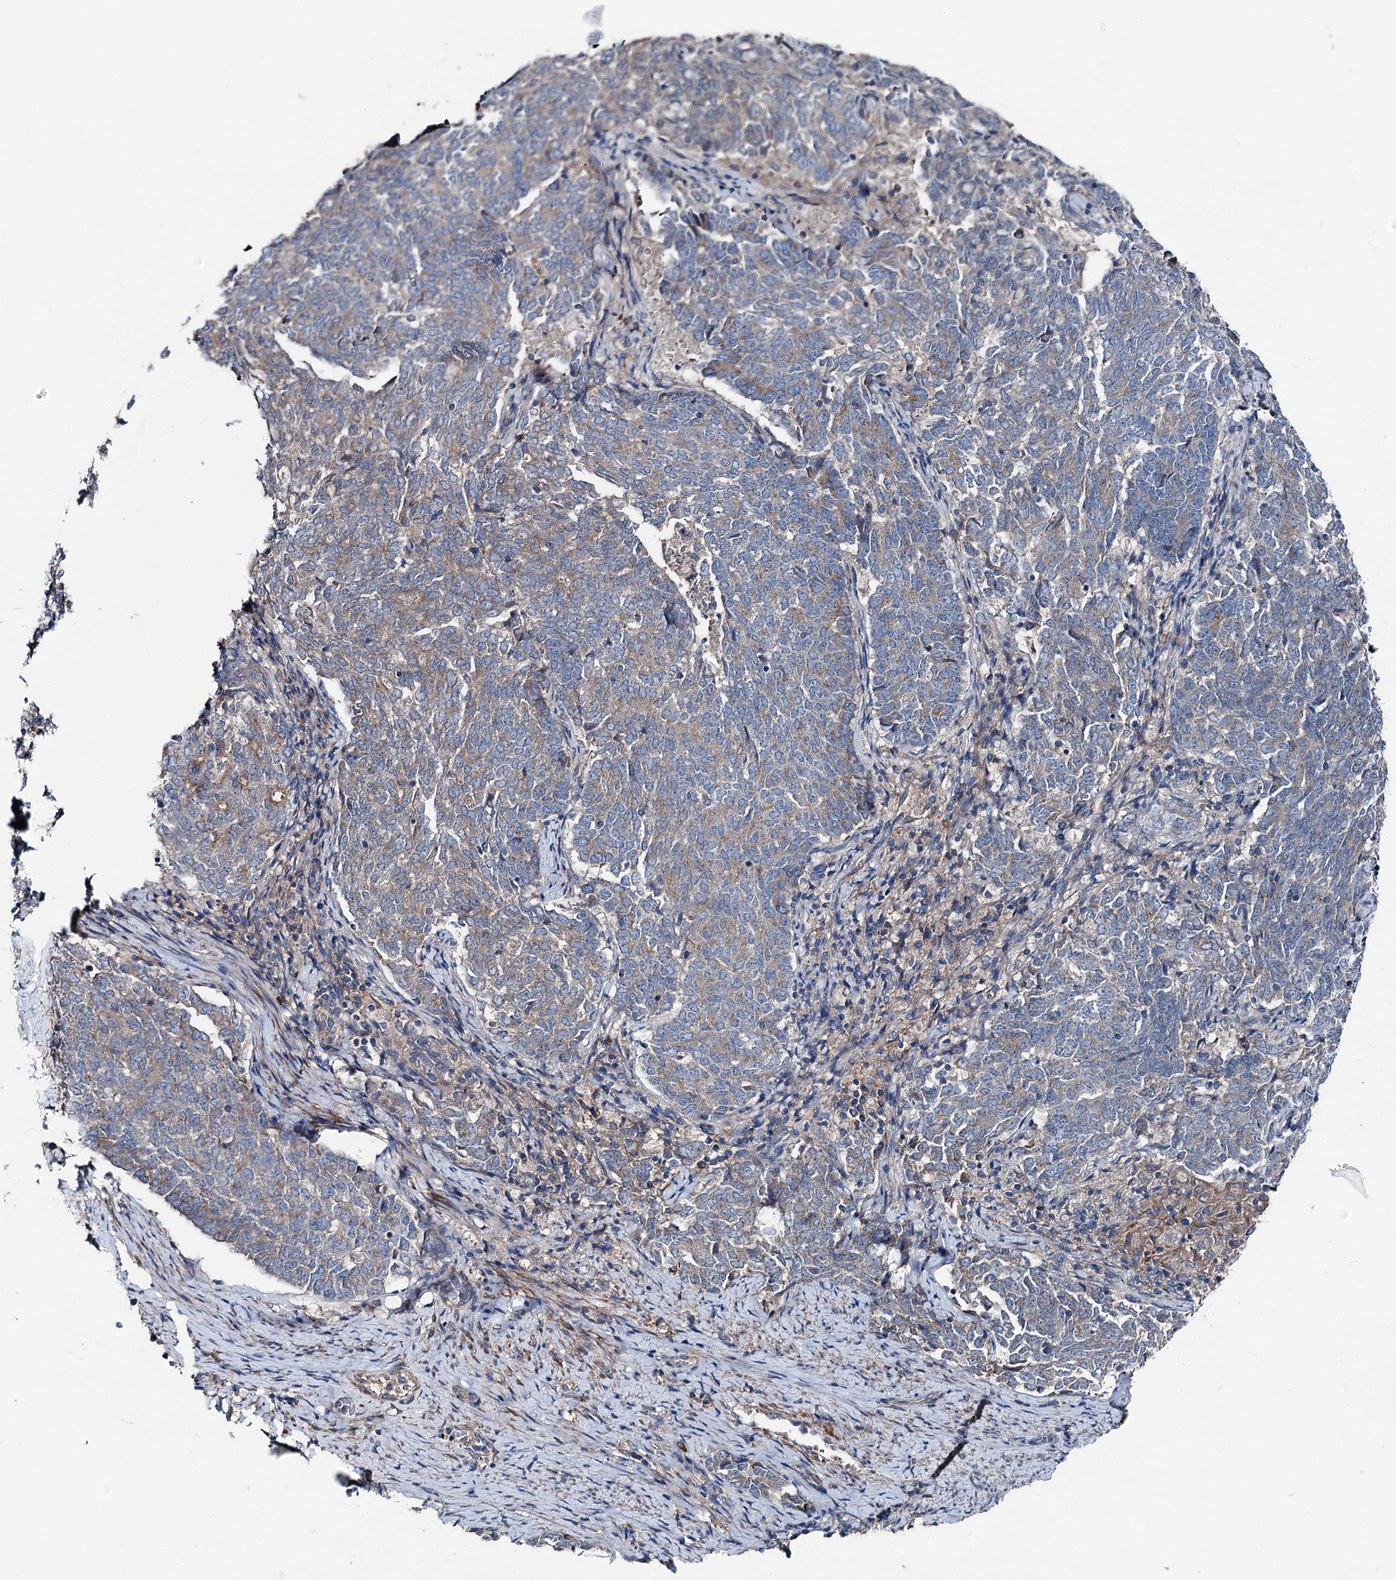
{"staining": {"intensity": "weak", "quantity": "25%-75%", "location": "cytoplasmic/membranous"}, "tissue": "endometrial cancer", "cell_type": "Tumor cells", "image_type": "cancer", "snomed": [{"axis": "morphology", "description": "Adenocarcinoma, NOS"}, {"axis": "topography", "description": "Endometrium"}], "caption": "Adenocarcinoma (endometrial) stained for a protein (brown) demonstrates weak cytoplasmic/membranous positive expression in approximately 25%-75% of tumor cells.", "gene": "SLC22A25", "patient": {"sex": "female", "age": 80}}